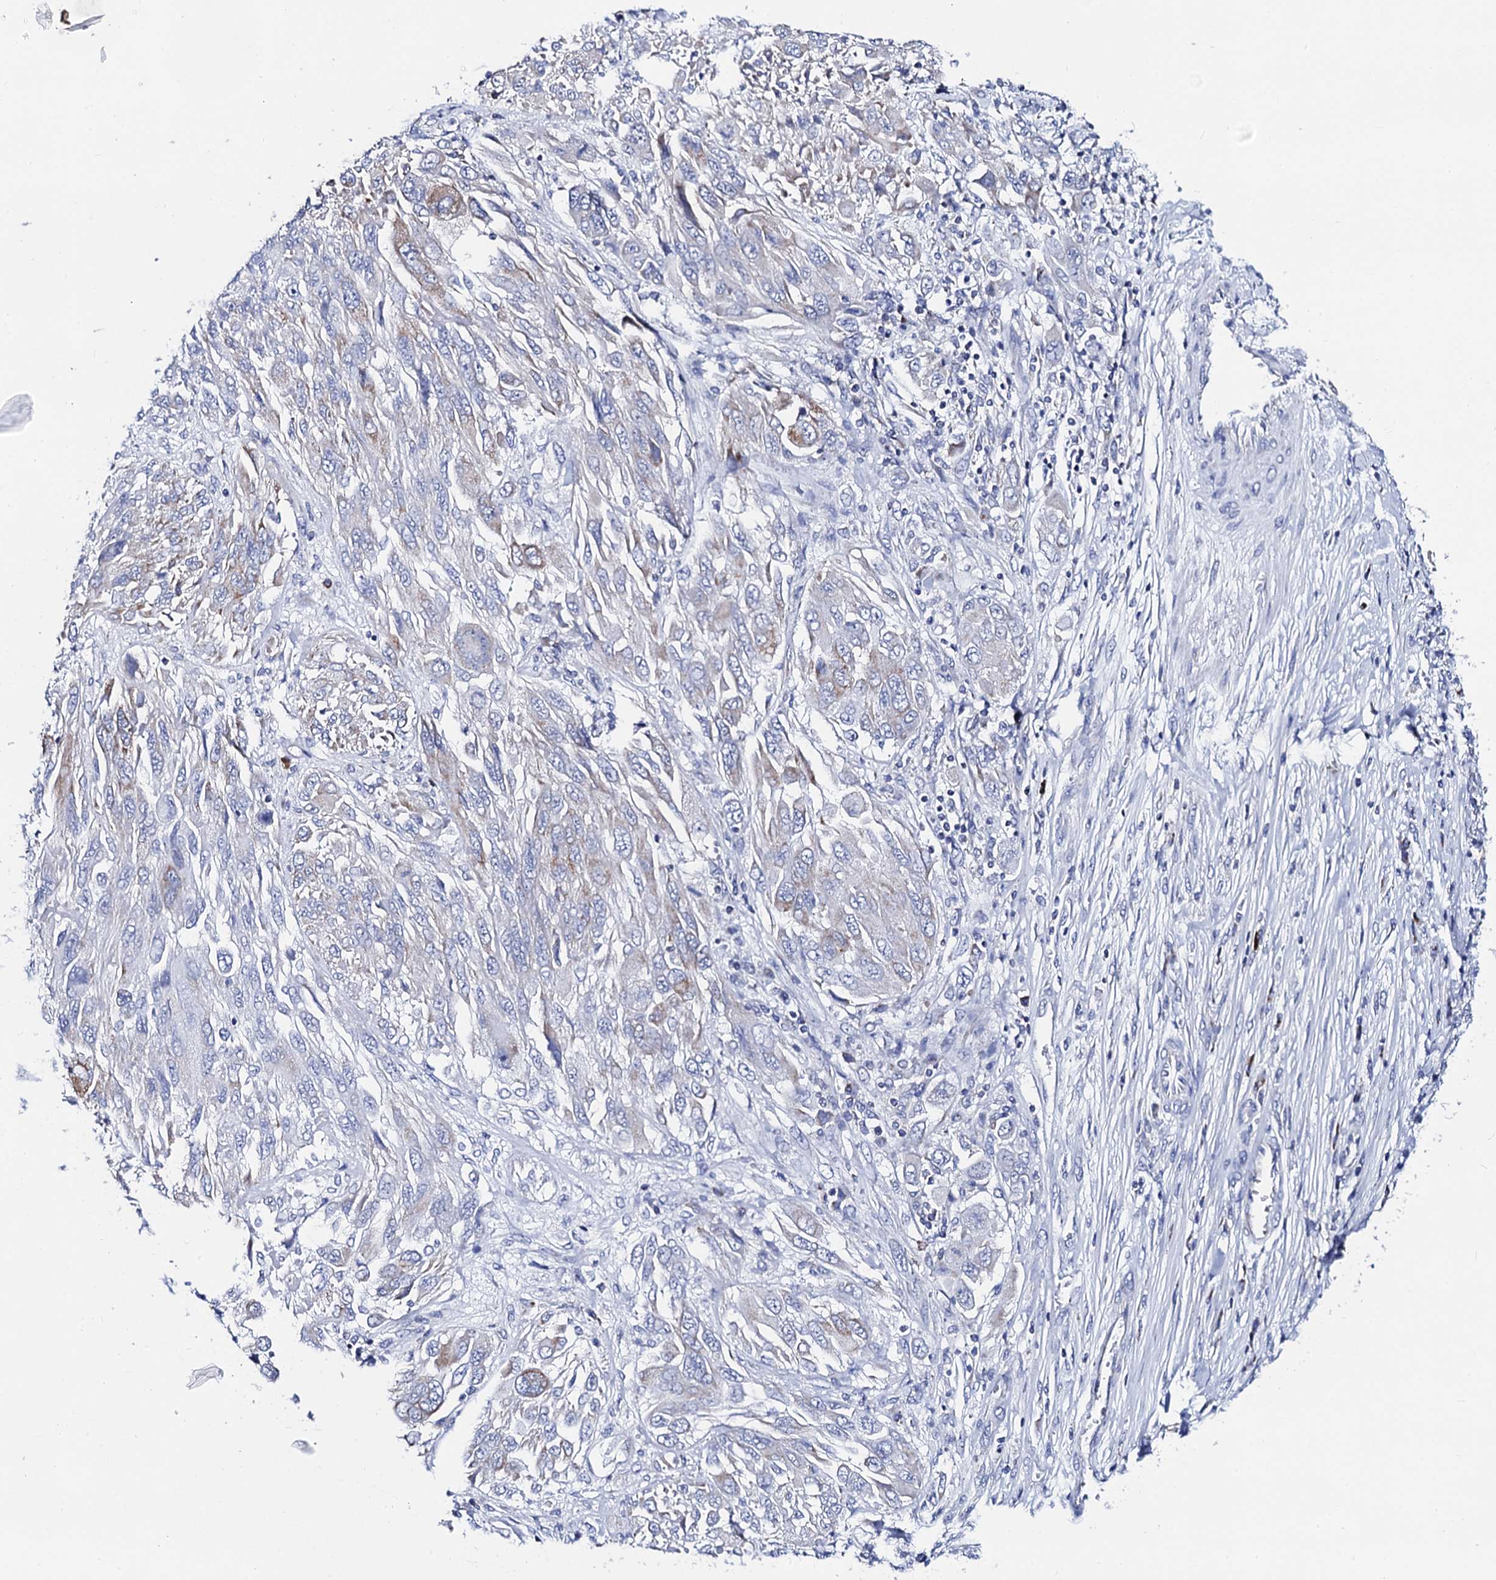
{"staining": {"intensity": "negative", "quantity": "none", "location": "none"}, "tissue": "melanoma", "cell_type": "Tumor cells", "image_type": "cancer", "snomed": [{"axis": "morphology", "description": "Malignant melanoma, NOS"}, {"axis": "topography", "description": "Skin"}], "caption": "High magnification brightfield microscopy of melanoma stained with DAB (3,3'-diaminobenzidine) (brown) and counterstained with hematoxylin (blue): tumor cells show no significant positivity.", "gene": "ACADSB", "patient": {"sex": "female", "age": 91}}